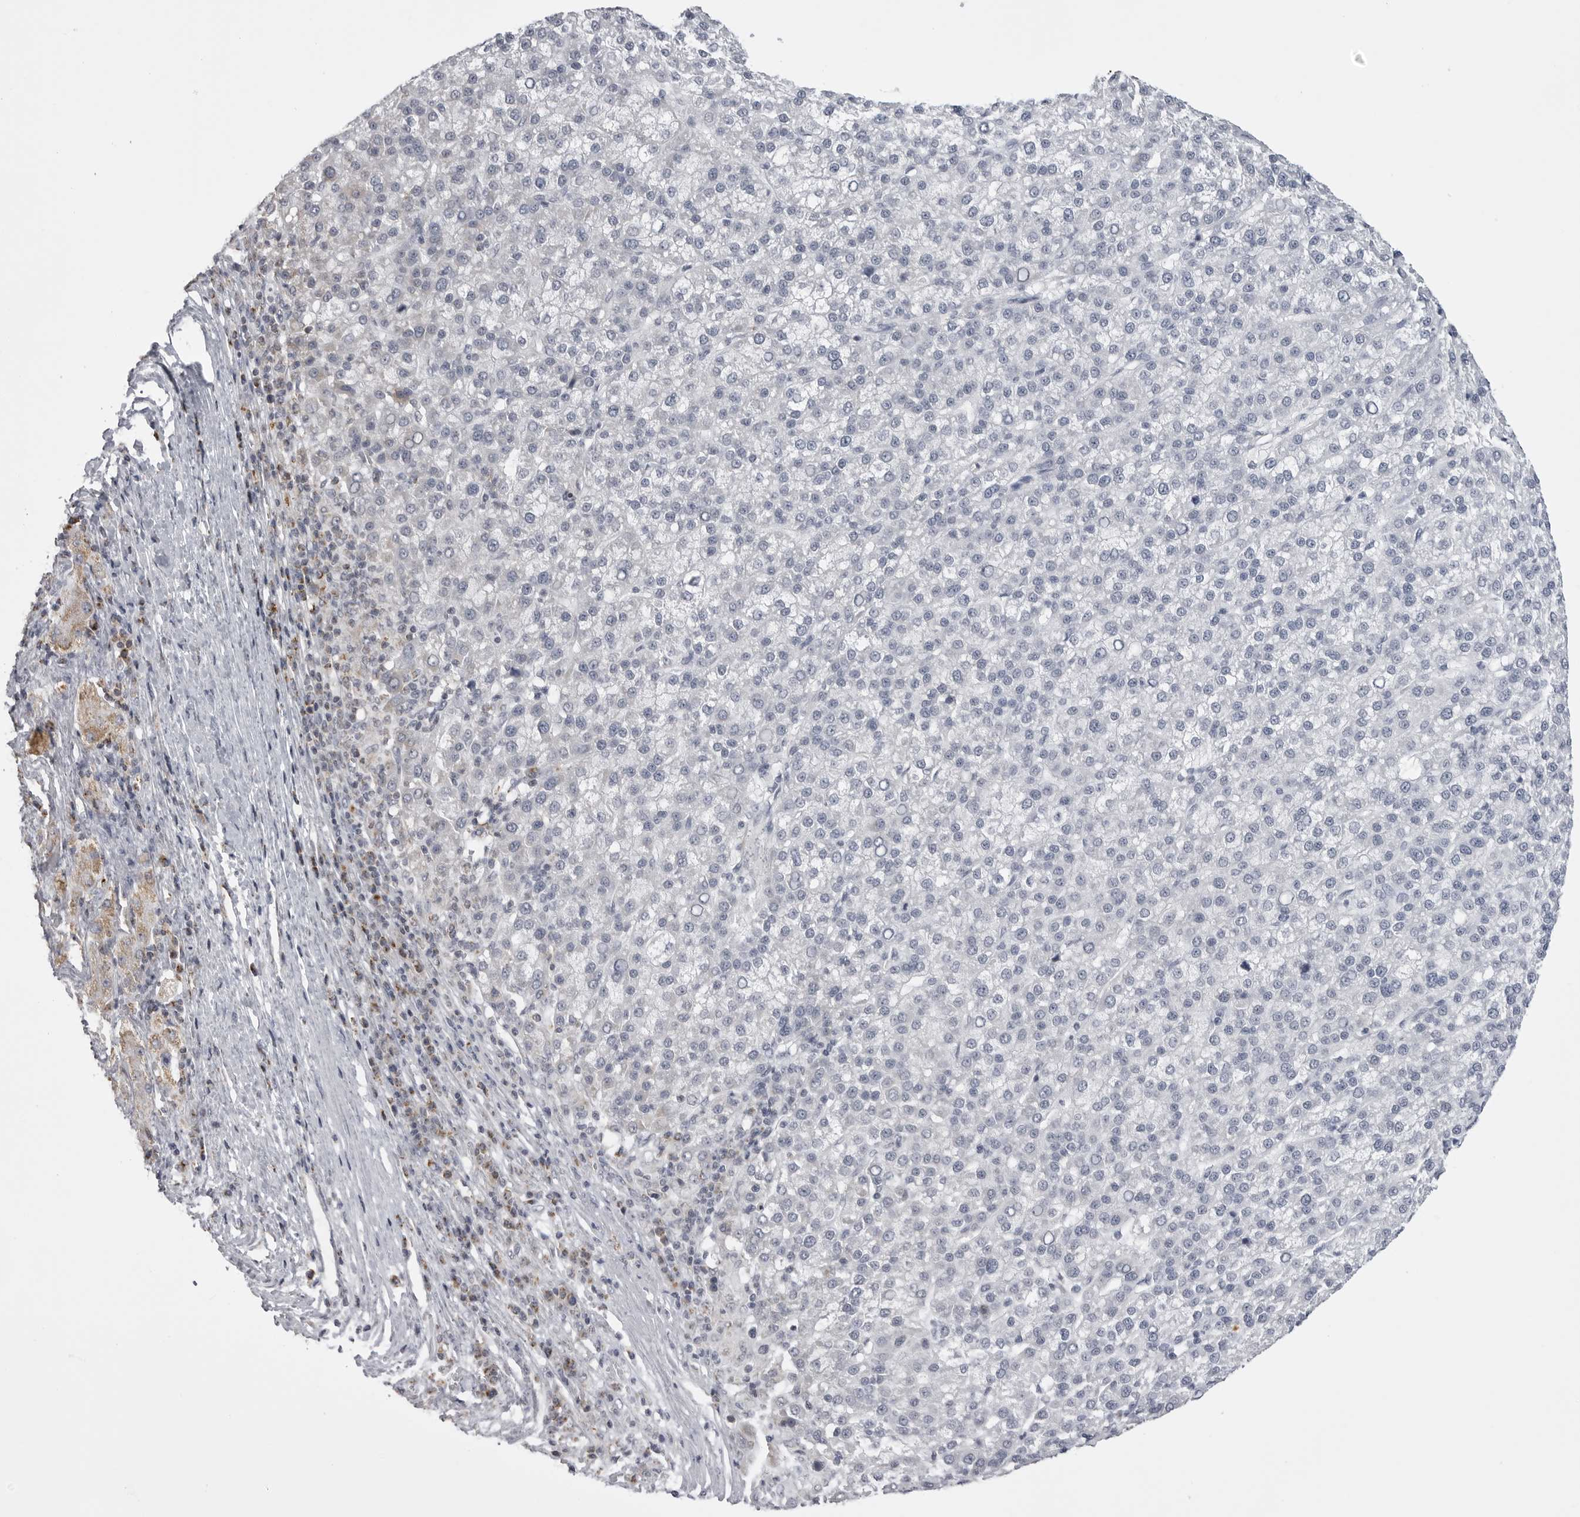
{"staining": {"intensity": "negative", "quantity": "none", "location": "none"}, "tissue": "liver cancer", "cell_type": "Tumor cells", "image_type": "cancer", "snomed": [{"axis": "morphology", "description": "Carcinoma, Hepatocellular, NOS"}, {"axis": "topography", "description": "Liver"}], "caption": "Tumor cells are negative for brown protein staining in liver hepatocellular carcinoma.", "gene": "TUFM", "patient": {"sex": "female", "age": 58}}